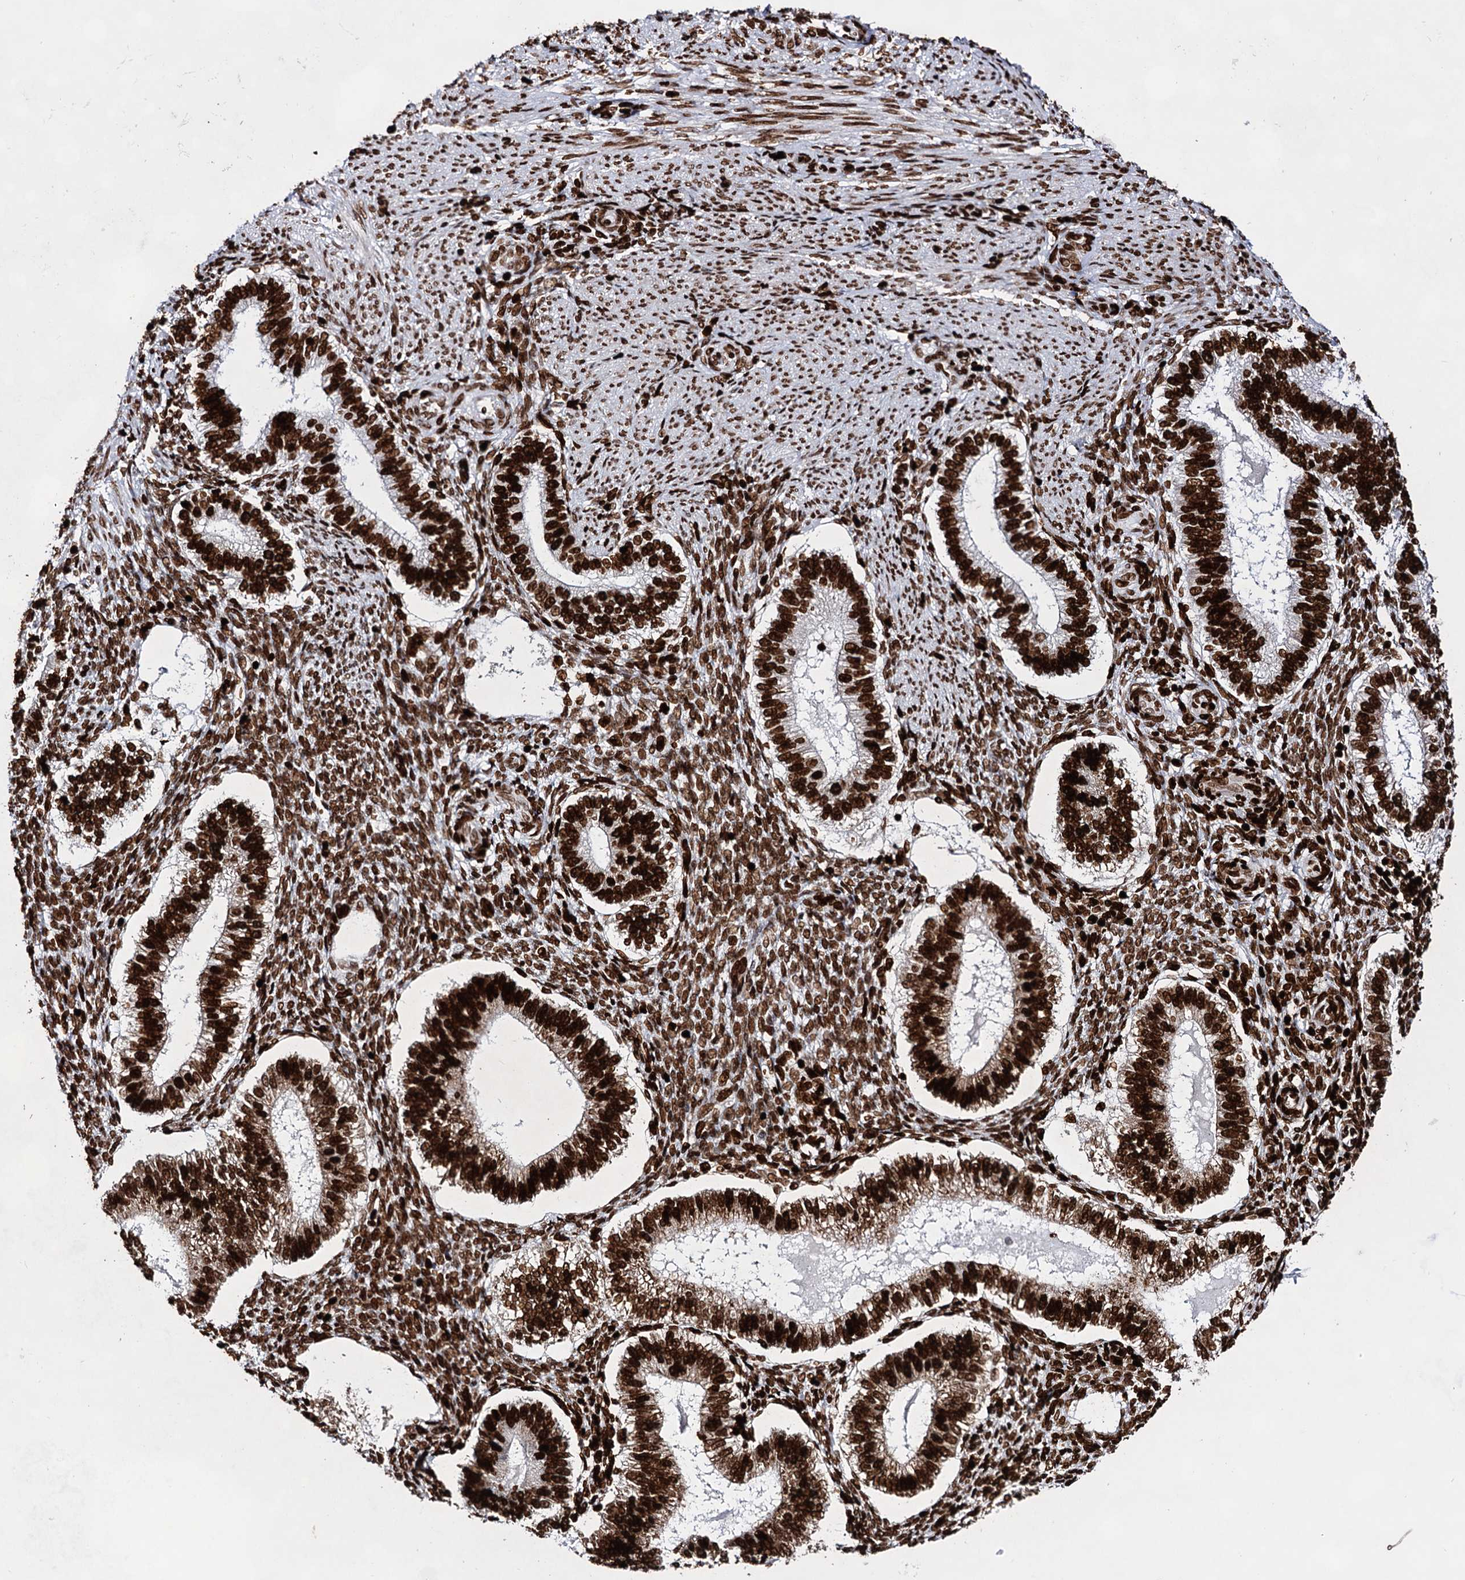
{"staining": {"intensity": "strong", "quantity": ">75%", "location": "nuclear"}, "tissue": "endometrium", "cell_type": "Cells in endometrial stroma", "image_type": "normal", "snomed": [{"axis": "morphology", "description": "Normal tissue, NOS"}, {"axis": "topography", "description": "Endometrium"}], "caption": "The immunohistochemical stain highlights strong nuclear positivity in cells in endometrial stroma of benign endometrium.", "gene": "HMGB2", "patient": {"sex": "female", "age": 25}}